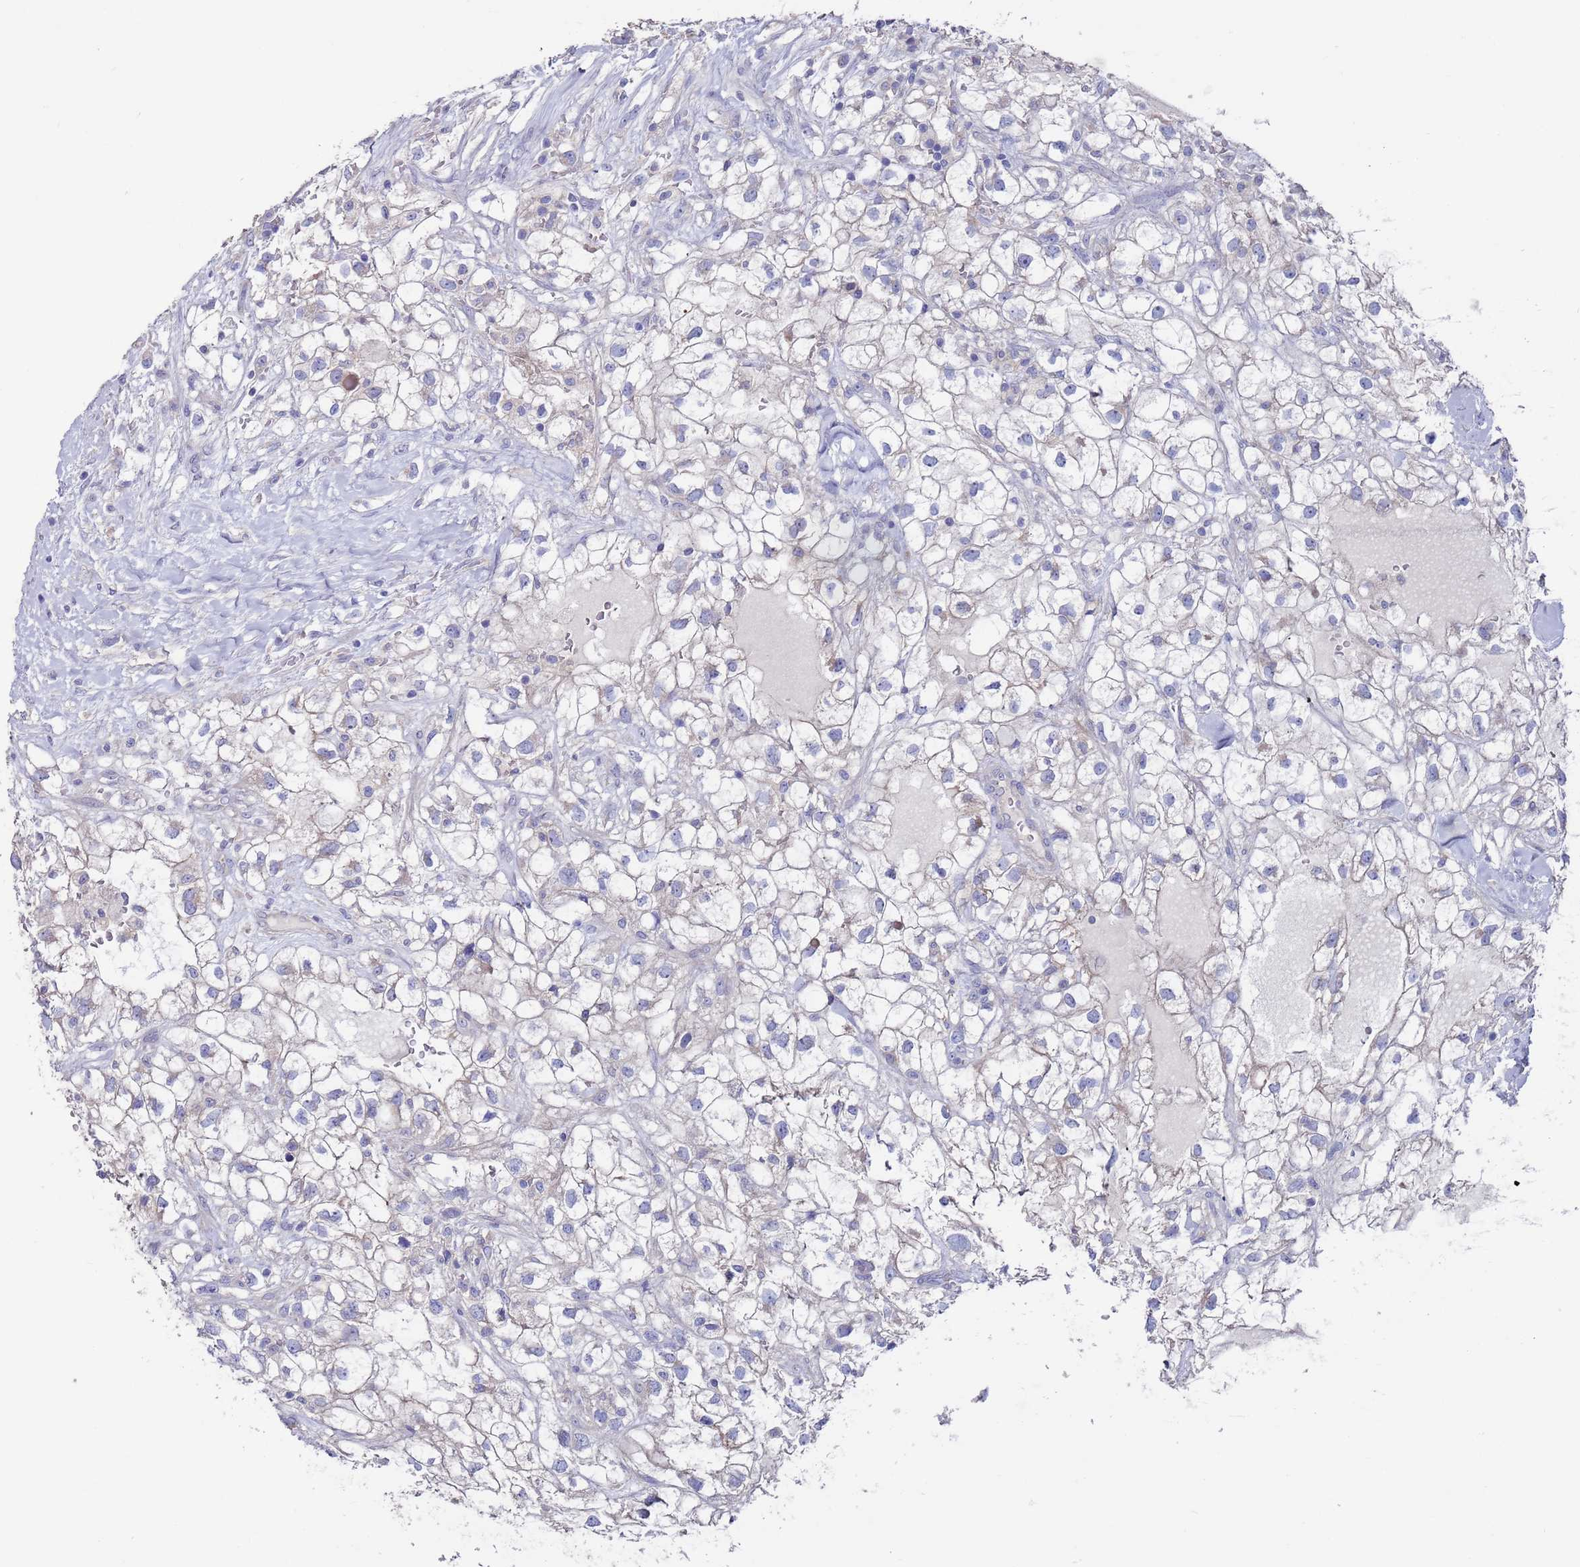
{"staining": {"intensity": "negative", "quantity": "none", "location": "none"}, "tissue": "renal cancer", "cell_type": "Tumor cells", "image_type": "cancer", "snomed": [{"axis": "morphology", "description": "Adenocarcinoma, NOS"}, {"axis": "topography", "description": "Kidney"}], "caption": "IHC micrograph of human renal cancer (adenocarcinoma) stained for a protein (brown), which demonstrates no positivity in tumor cells.", "gene": "KRTCAP3", "patient": {"sex": "male", "age": 59}}